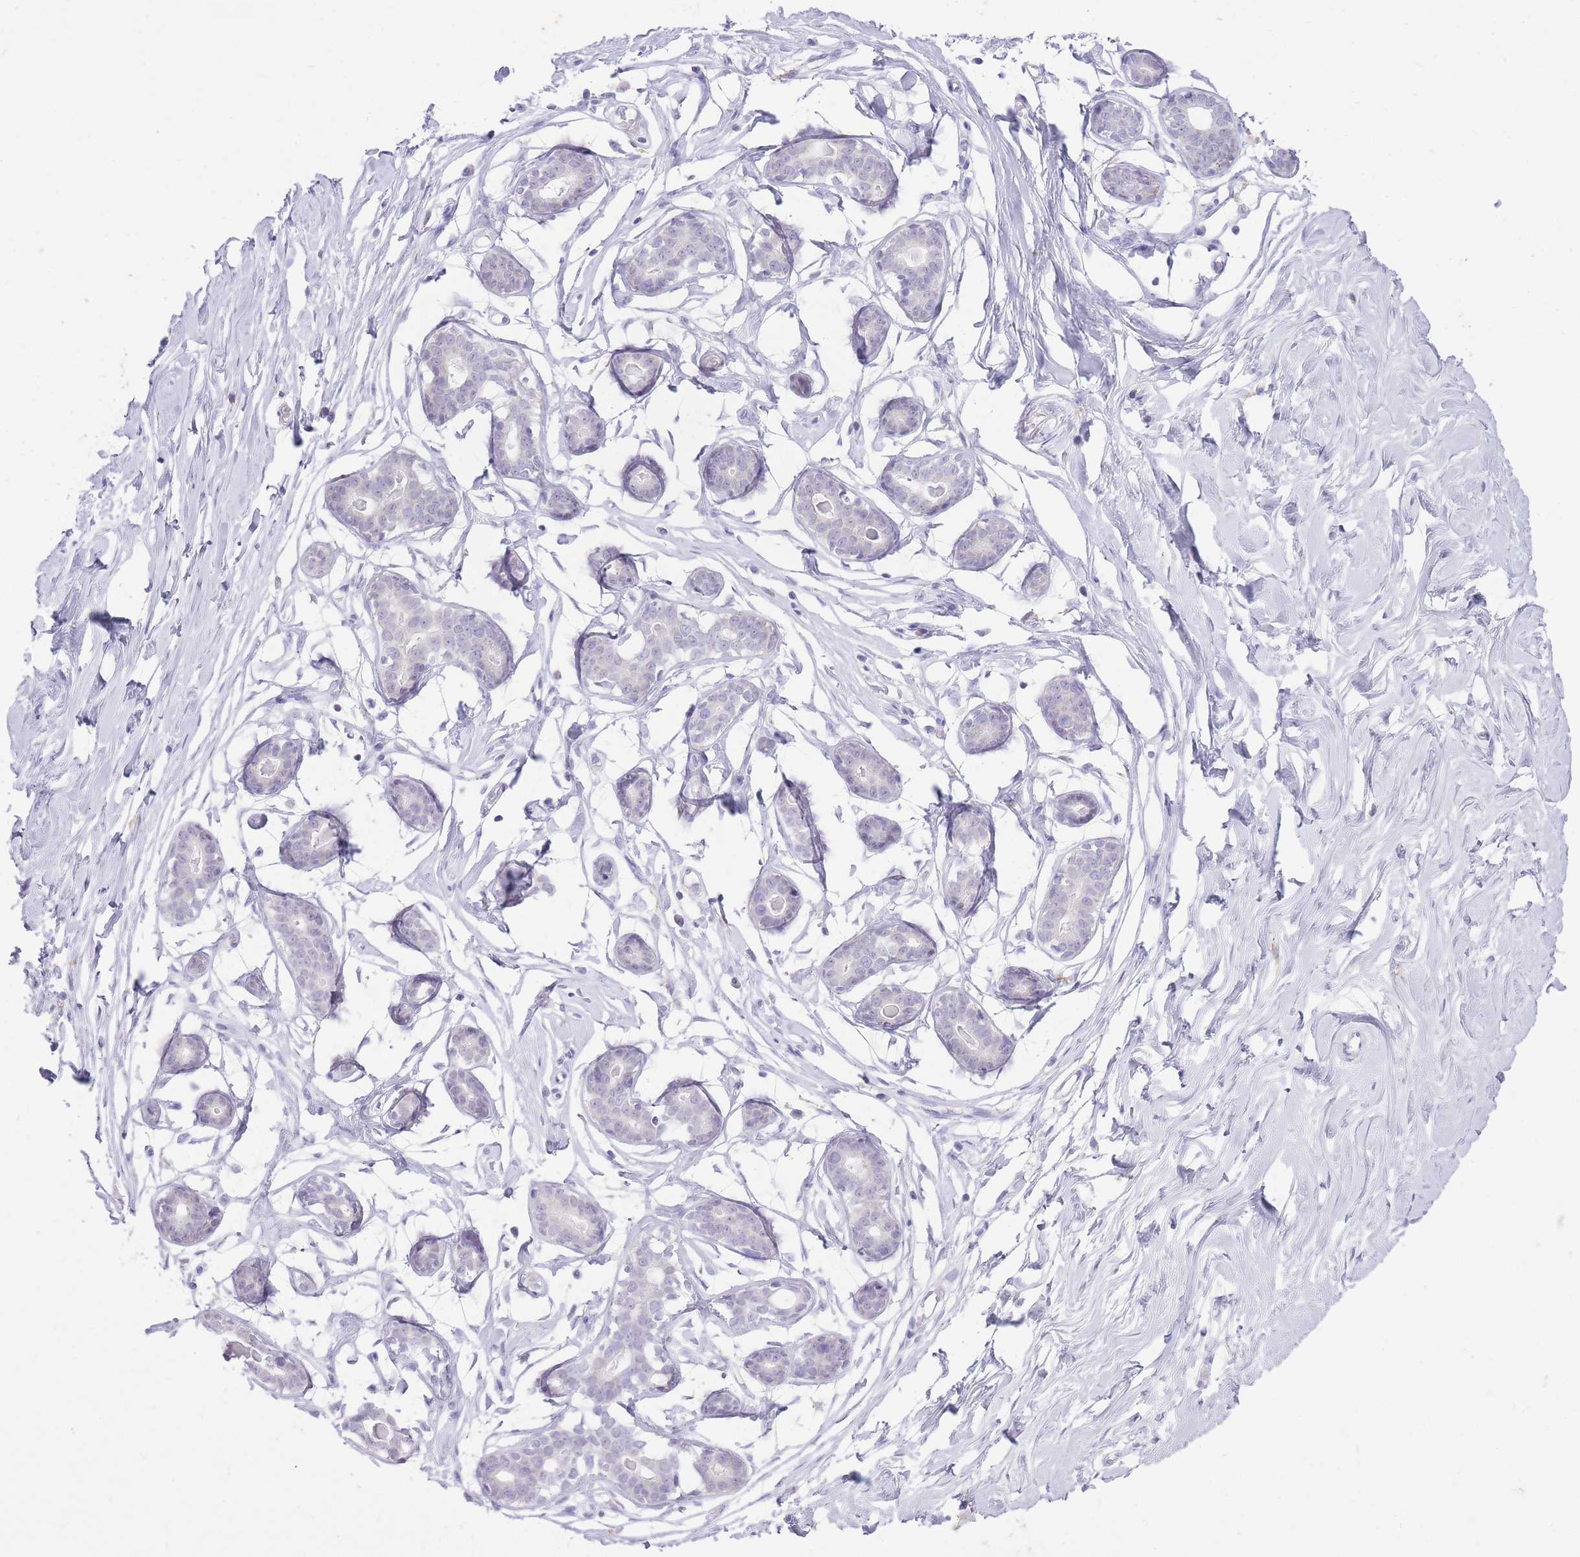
{"staining": {"intensity": "negative", "quantity": "none", "location": "none"}, "tissue": "breast", "cell_type": "Adipocytes", "image_type": "normal", "snomed": [{"axis": "morphology", "description": "Normal tissue, NOS"}, {"axis": "morphology", "description": "Adenoma, NOS"}, {"axis": "topography", "description": "Breast"}], "caption": "An image of breast stained for a protein shows no brown staining in adipocytes.", "gene": "DENND2D", "patient": {"sex": "female", "age": 23}}